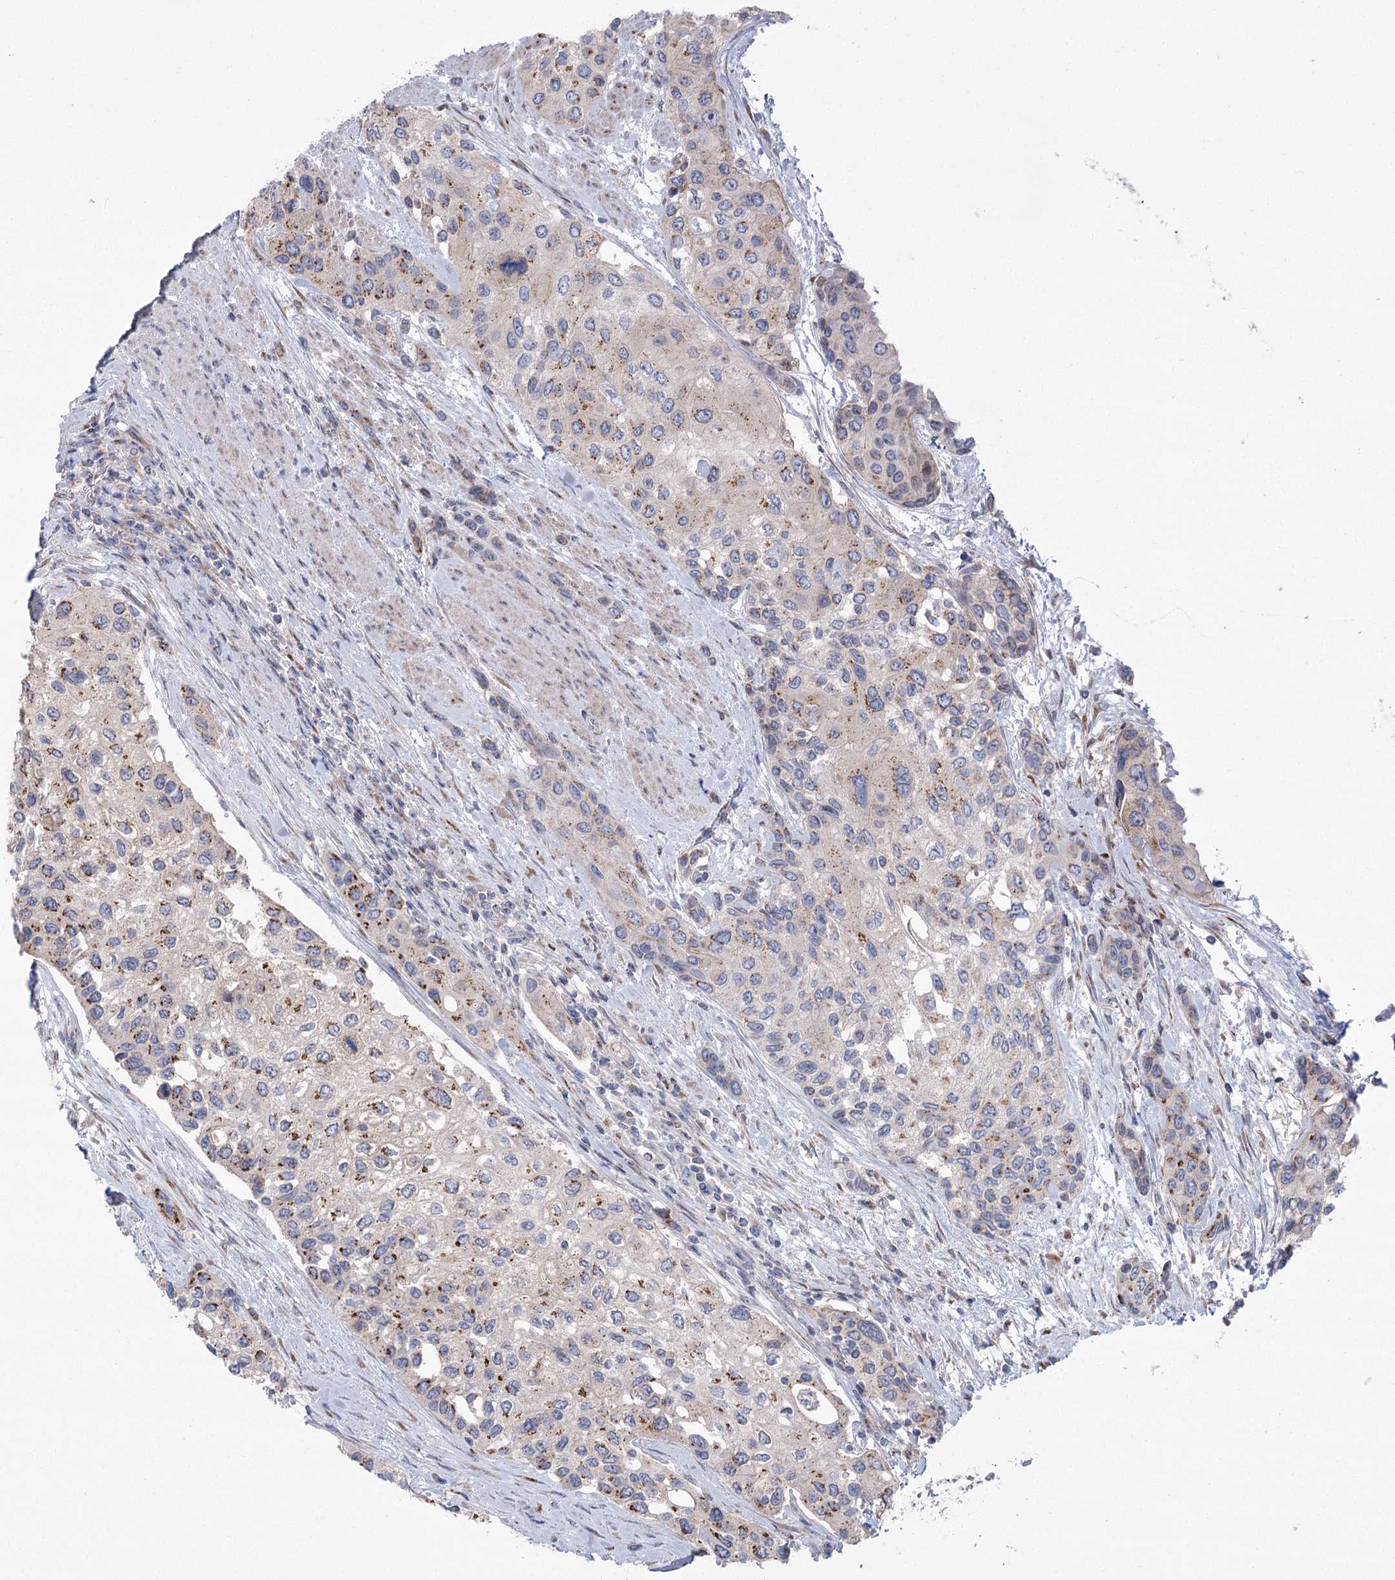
{"staining": {"intensity": "moderate", "quantity": ">75%", "location": "cytoplasmic/membranous"}, "tissue": "urothelial cancer", "cell_type": "Tumor cells", "image_type": "cancer", "snomed": [{"axis": "morphology", "description": "Normal tissue, NOS"}, {"axis": "morphology", "description": "Urothelial carcinoma, High grade"}, {"axis": "topography", "description": "Vascular tissue"}, {"axis": "topography", "description": "Urinary bladder"}], "caption": "Approximately >75% of tumor cells in human urothelial carcinoma (high-grade) display moderate cytoplasmic/membranous protein expression as visualized by brown immunohistochemical staining.", "gene": "NME7", "patient": {"sex": "female", "age": 56}}